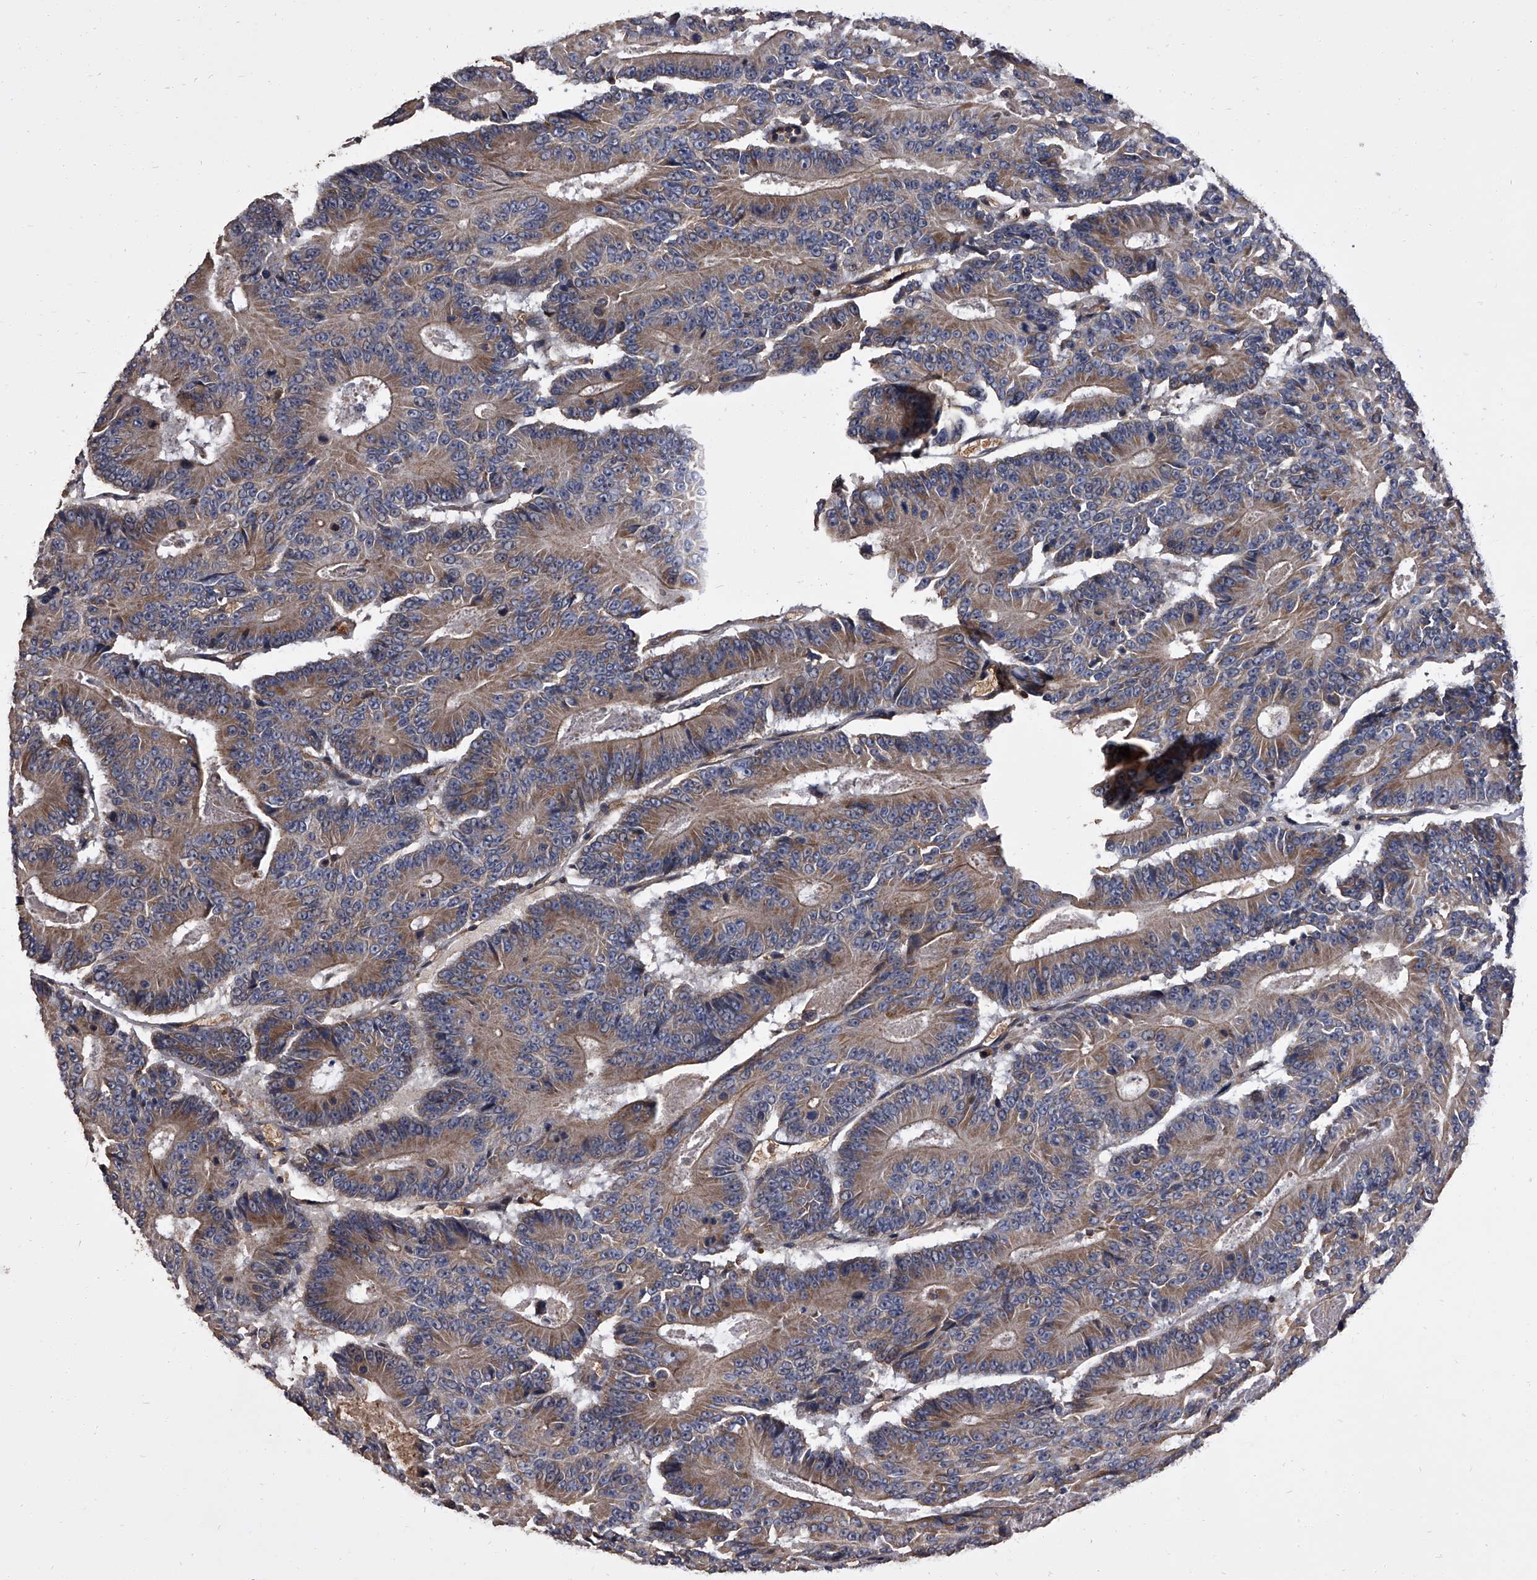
{"staining": {"intensity": "moderate", "quantity": ">75%", "location": "cytoplasmic/membranous"}, "tissue": "colorectal cancer", "cell_type": "Tumor cells", "image_type": "cancer", "snomed": [{"axis": "morphology", "description": "Adenocarcinoma, NOS"}, {"axis": "topography", "description": "Colon"}], "caption": "About >75% of tumor cells in human colorectal adenocarcinoma display moderate cytoplasmic/membranous protein positivity as visualized by brown immunohistochemical staining.", "gene": "STK36", "patient": {"sex": "male", "age": 83}}